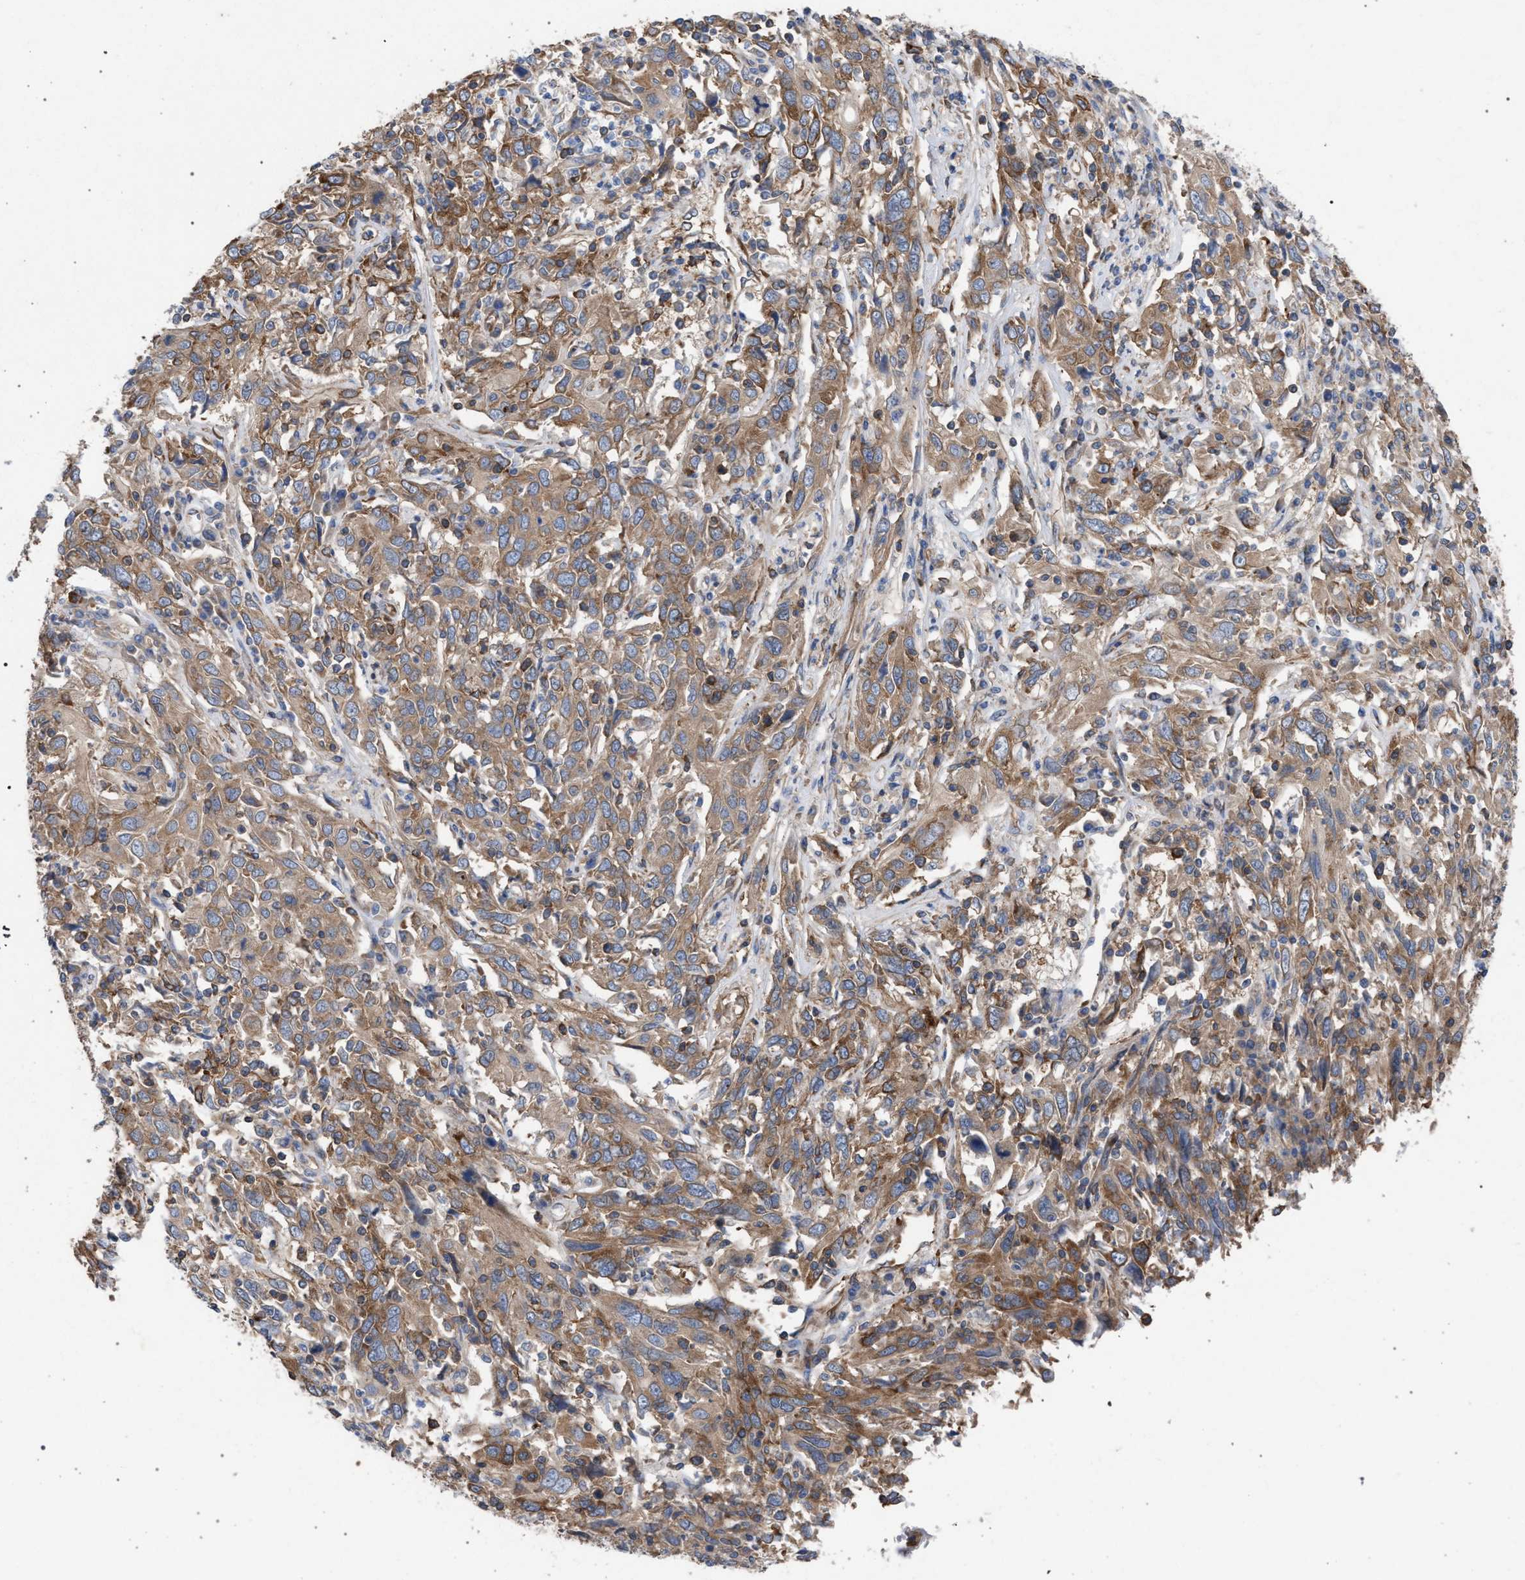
{"staining": {"intensity": "moderate", "quantity": ">75%", "location": "cytoplasmic/membranous"}, "tissue": "cervical cancer", "cell_type": "Tumor cells", "image_type": "cancer", "snomed": [{"axis": "morphology", "description": "Squamous cell carcinoma, NOS"}, {"axis": "topography", "description": "Cervix"}], "caption": "A micrograph showing moderate cytoplasmic/membranous positivity in approximately >75% of tumor cells in cervical squamous cell carcinoma, as visualized by brown immunohistochemical staining.", "gene": "CDR2L", "patient": {"sex": "female", "age": 46}}